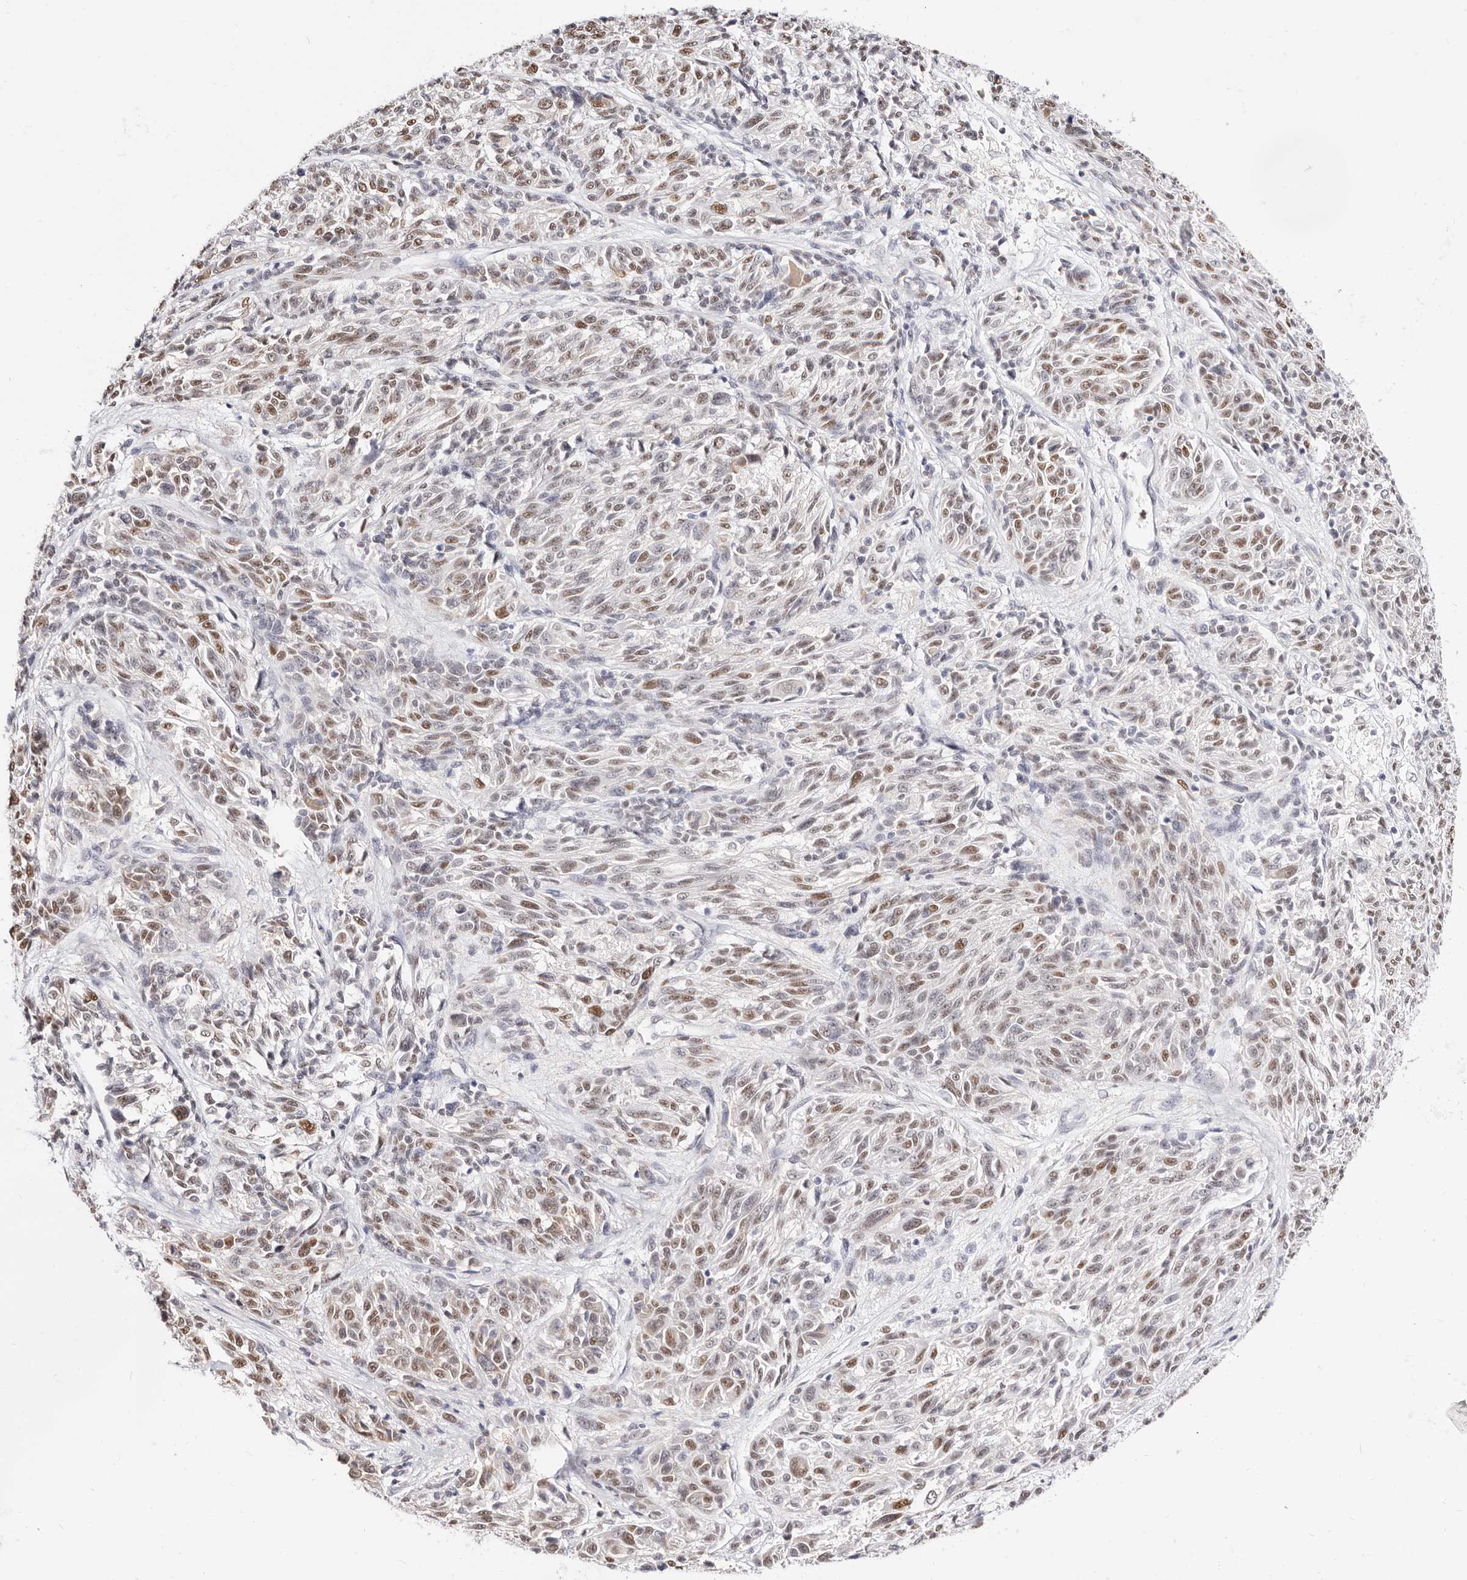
{"staining": {"intensity": "moderate", "quantity": "25%-75%", "location": "nuclear"}, "tissue": "melanoma", "cell_type": "Tumor cells", "image_type": "cancer", "snomed": [{"axis": "morphology", "description": "Malignant melanoma, NOS"}, {"axis": "topography", "description": "Skin"}], "caption": "Immunohistochemical staining of human melanoma shows medium levels of moderate nuclear protein positivity in about 25%-75% of tumor cells. (Brightfield microscopy of DAB IHC at high magnification).", "gene": "TKT", "patient": {"sex": "male", "age": 53}}